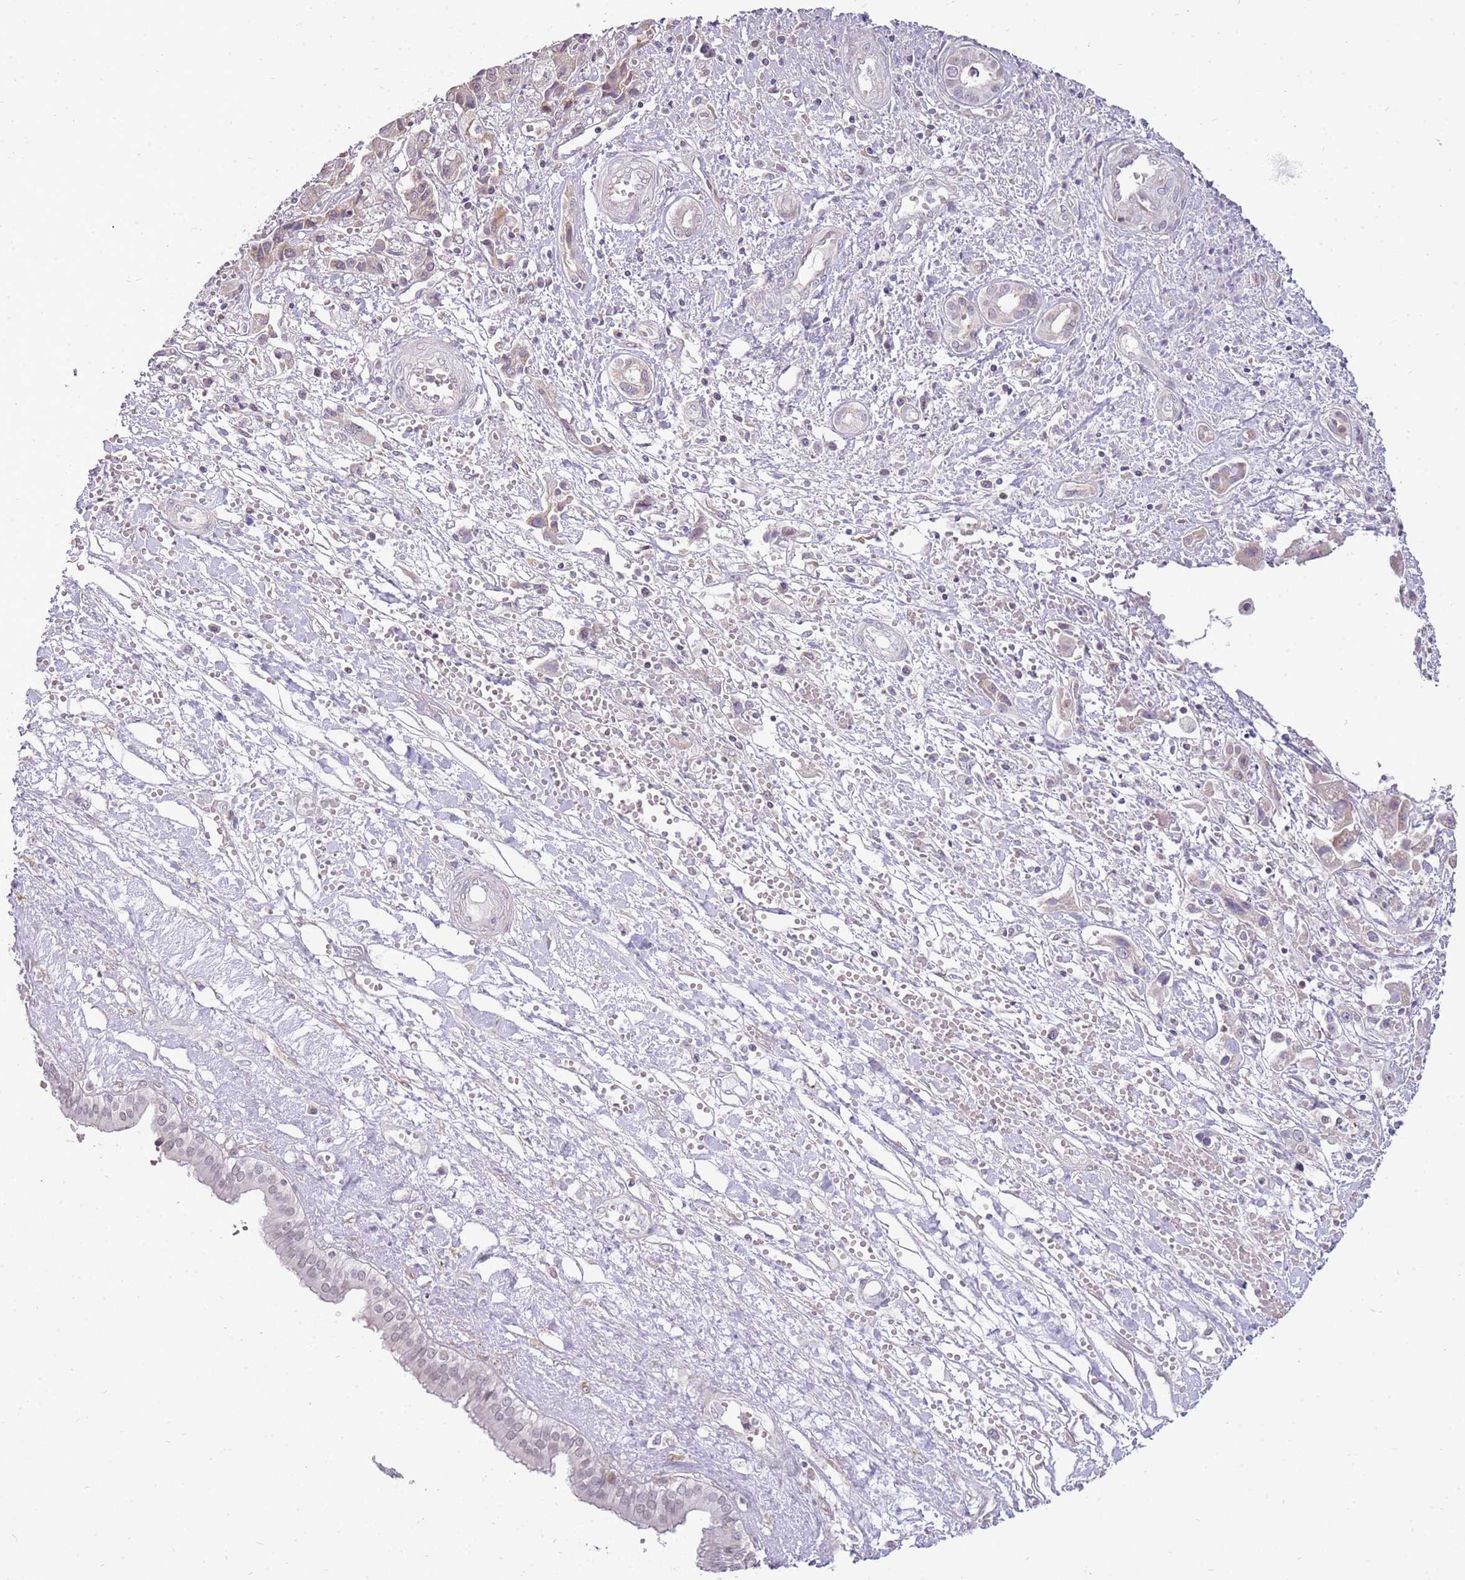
{"staining": {"intensity": "negative", "quantity": "none", "location": "none"}, "tissue": "liver cancer", "cell_type": "Tumor cells", "image_type": "cancer", "snomed": [{"axis": "morphology", "description": "Cholangiocarcinoma"}, {"axis": "topography", "description": "Liver"}], "caption": "Liver cancer (cholangiocarcinoma) was stained to show a protein in brown. There is no significant positivity in tumor cells.", "gene": "UGGT2", "patient": {"sex": "male", "age": 67}}